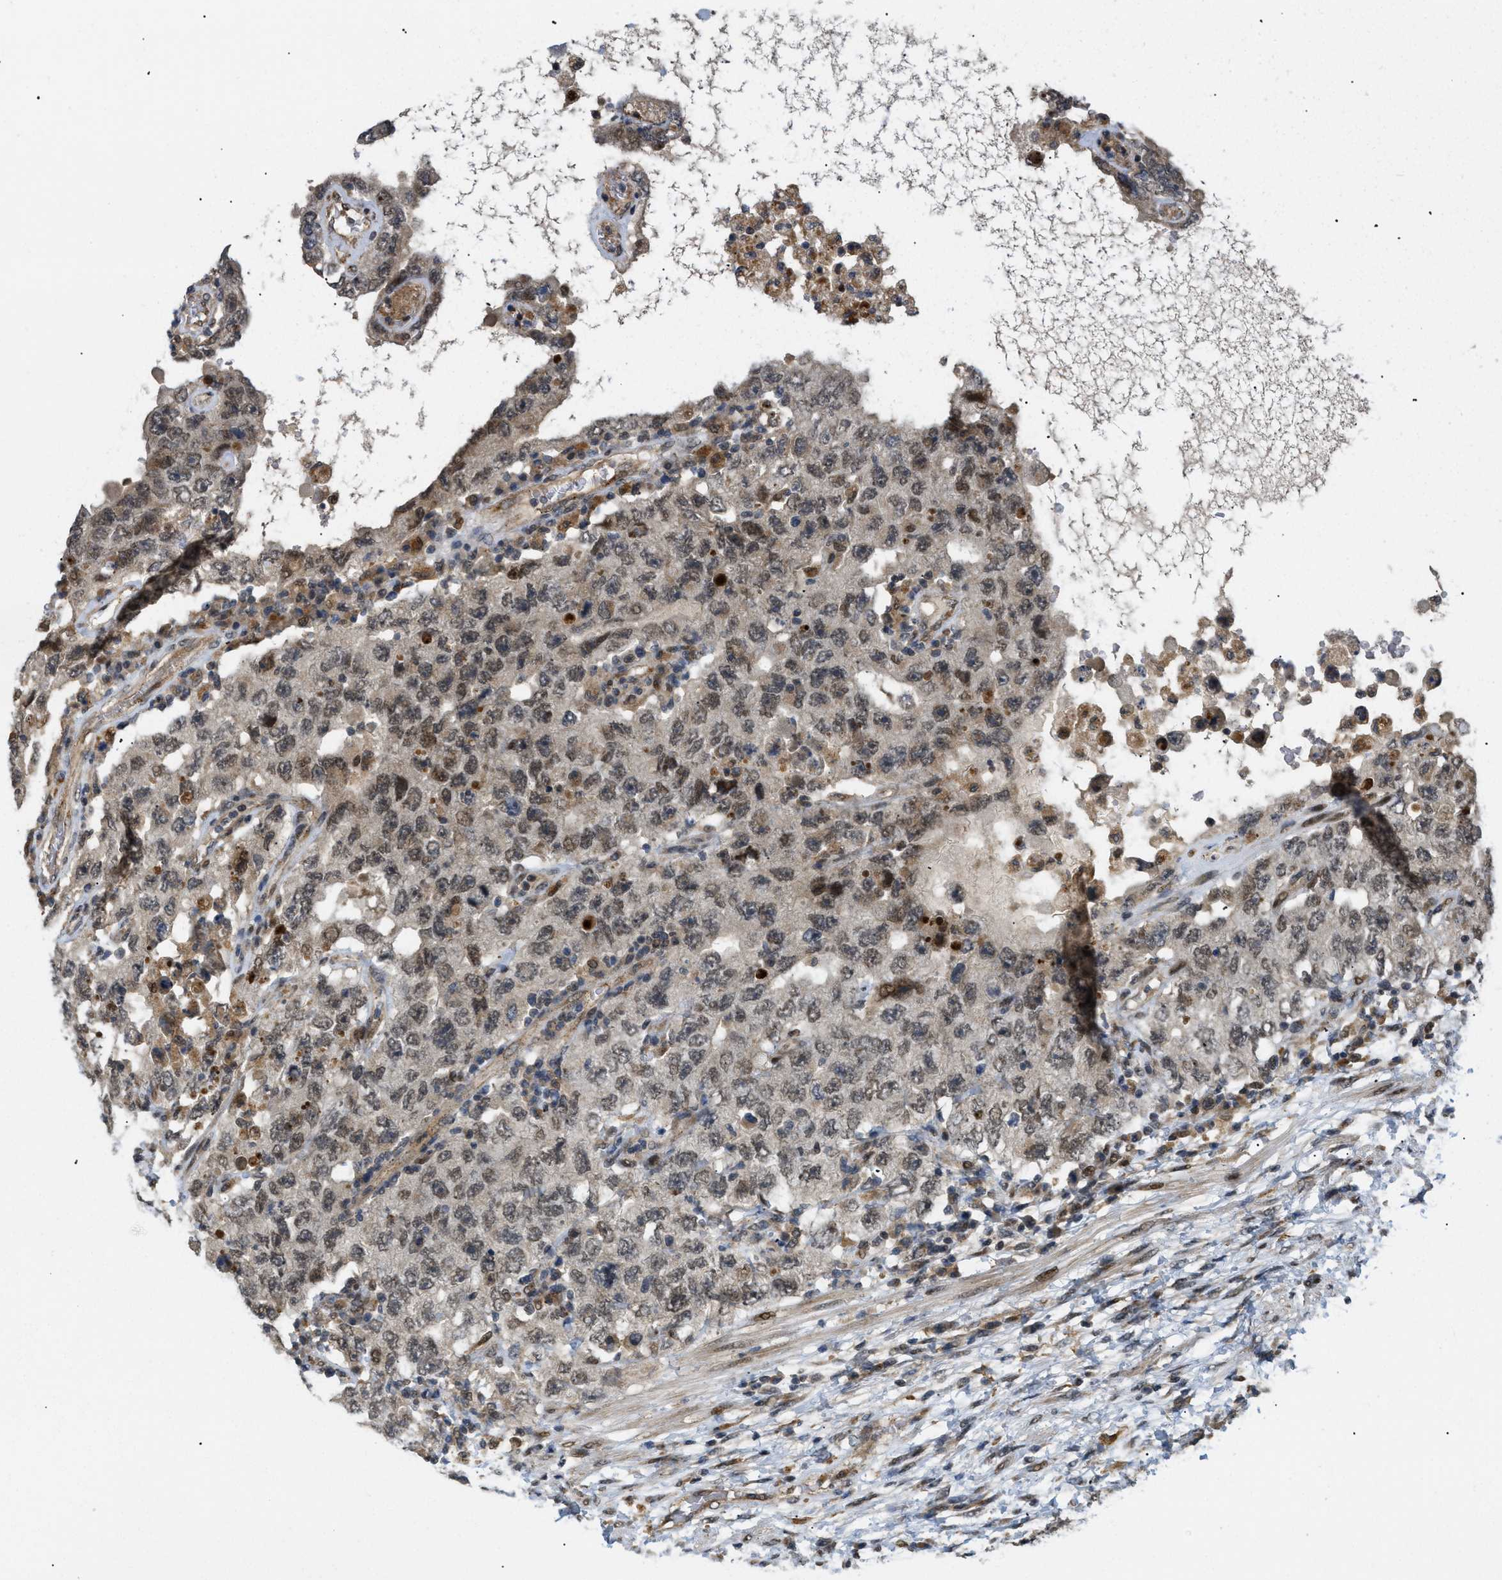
{"staining": {"intensity": "moderate", "quantity": "25%-75%", "location": "nuclear"}, "tissue": "testis cancer", "cell_type": "Tumor cells", "image_type": "cancer", "snomed": [{"axis": "morphology", "description": "Carcinoma, Embryonal, NOS"}, {"axis": "topography", "description": "Testis"}], "caption": "Embryonal carcinoma (testis) stained for a protein (brown) exhibits moderate nuclear positive positivity in about 25%-75% of tumor cells.", "gene": "PDGFB", "patient": {"sex": "male", "age": 26}}